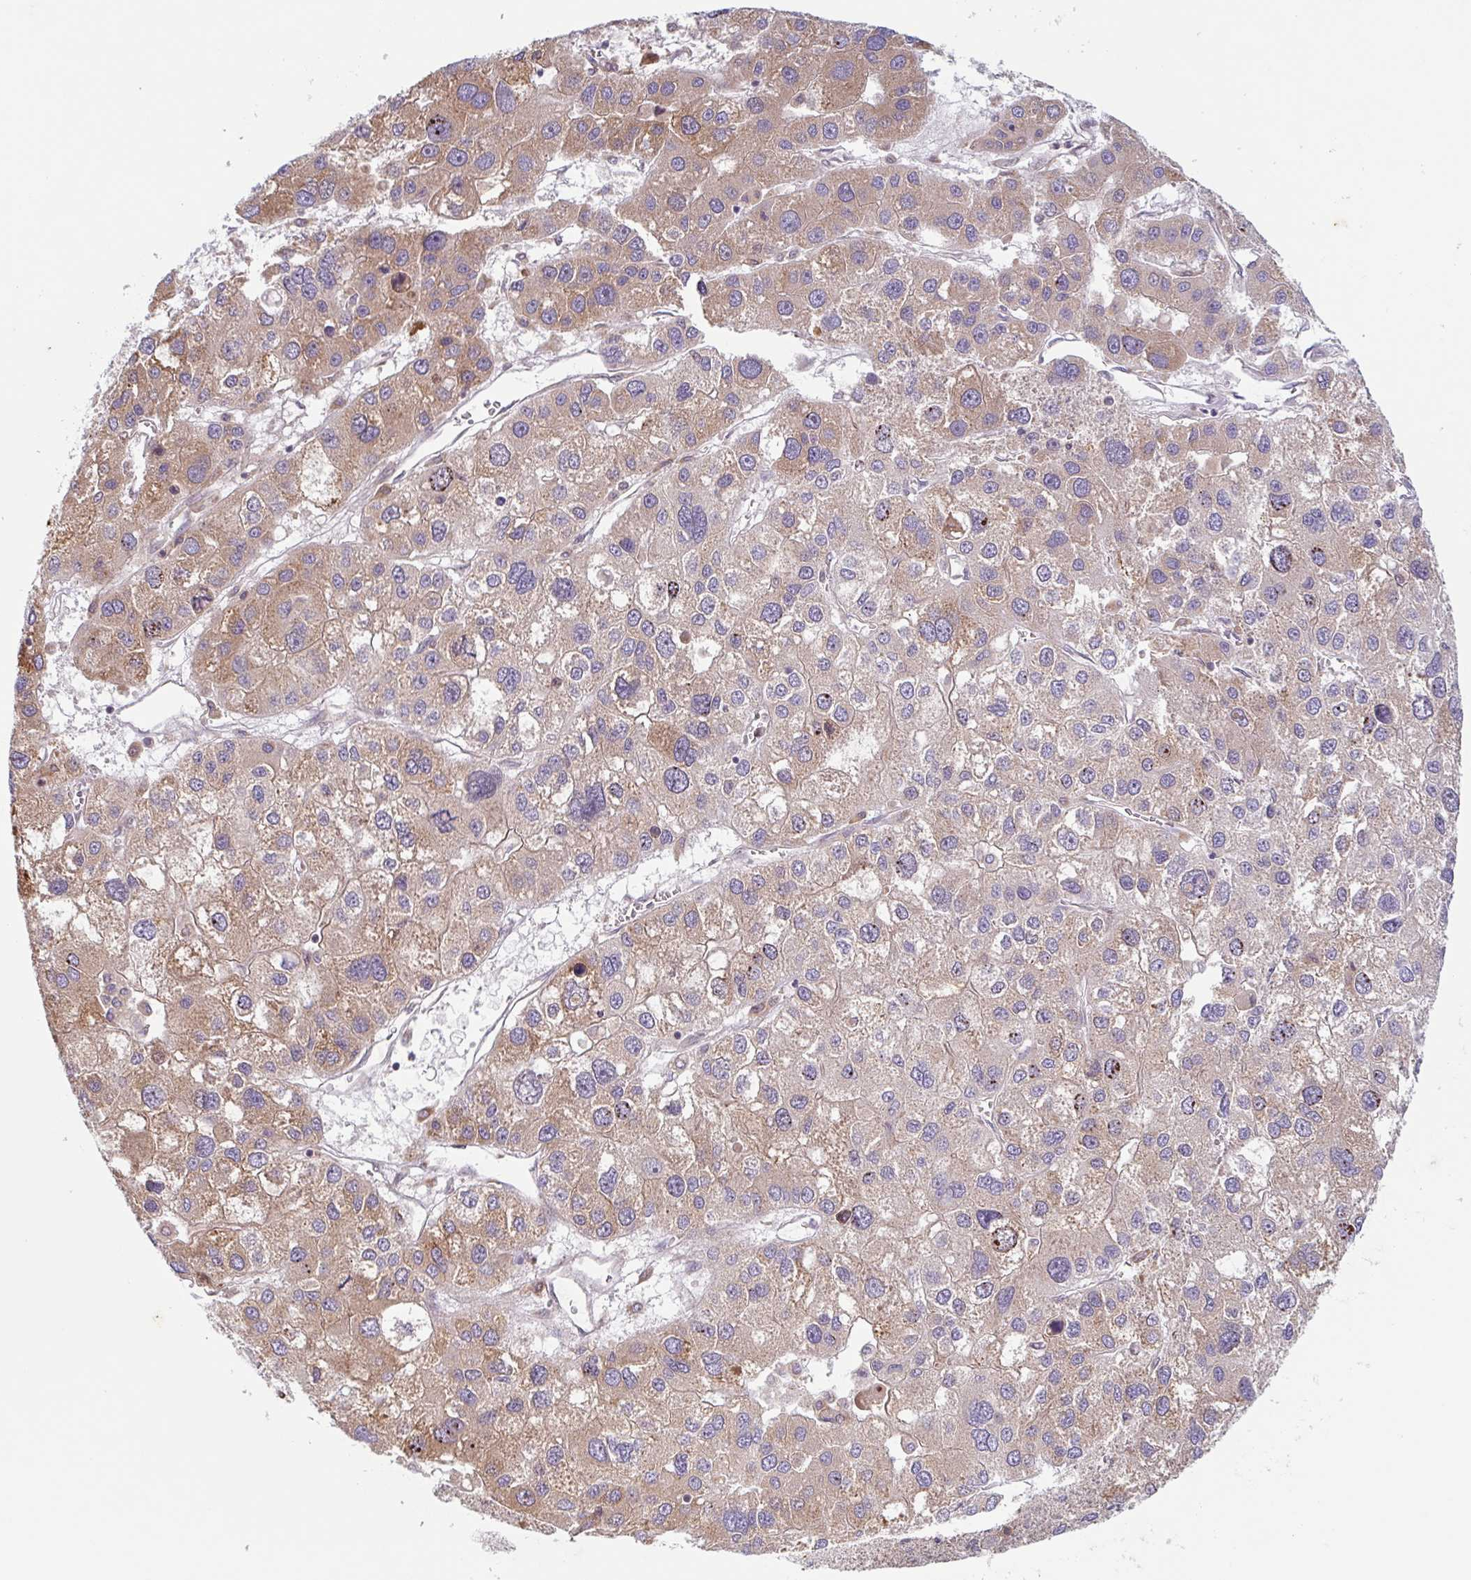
{"staining": {"intensity": "moderate", "quantity": "25%-75%", "location": "cytoplasmic/membranous"}, "tissue": "liver cancer", "cell_type": "Tumor cells", "image_type": "cancer", "snomed": [{"axis": "morphology", "description": "Carcinoma, Hepatocellular, NOS"}, {"axis": "topography", "description": "Liver"}], "caption": "A brown stain highlights moderate cytoplasmic/membranous positivity of a protein in human liver cancer tumor cells. Nuclei are stained in blue.", "gene": "RIT1", "patient": {"sex": "male", "age": 73}}